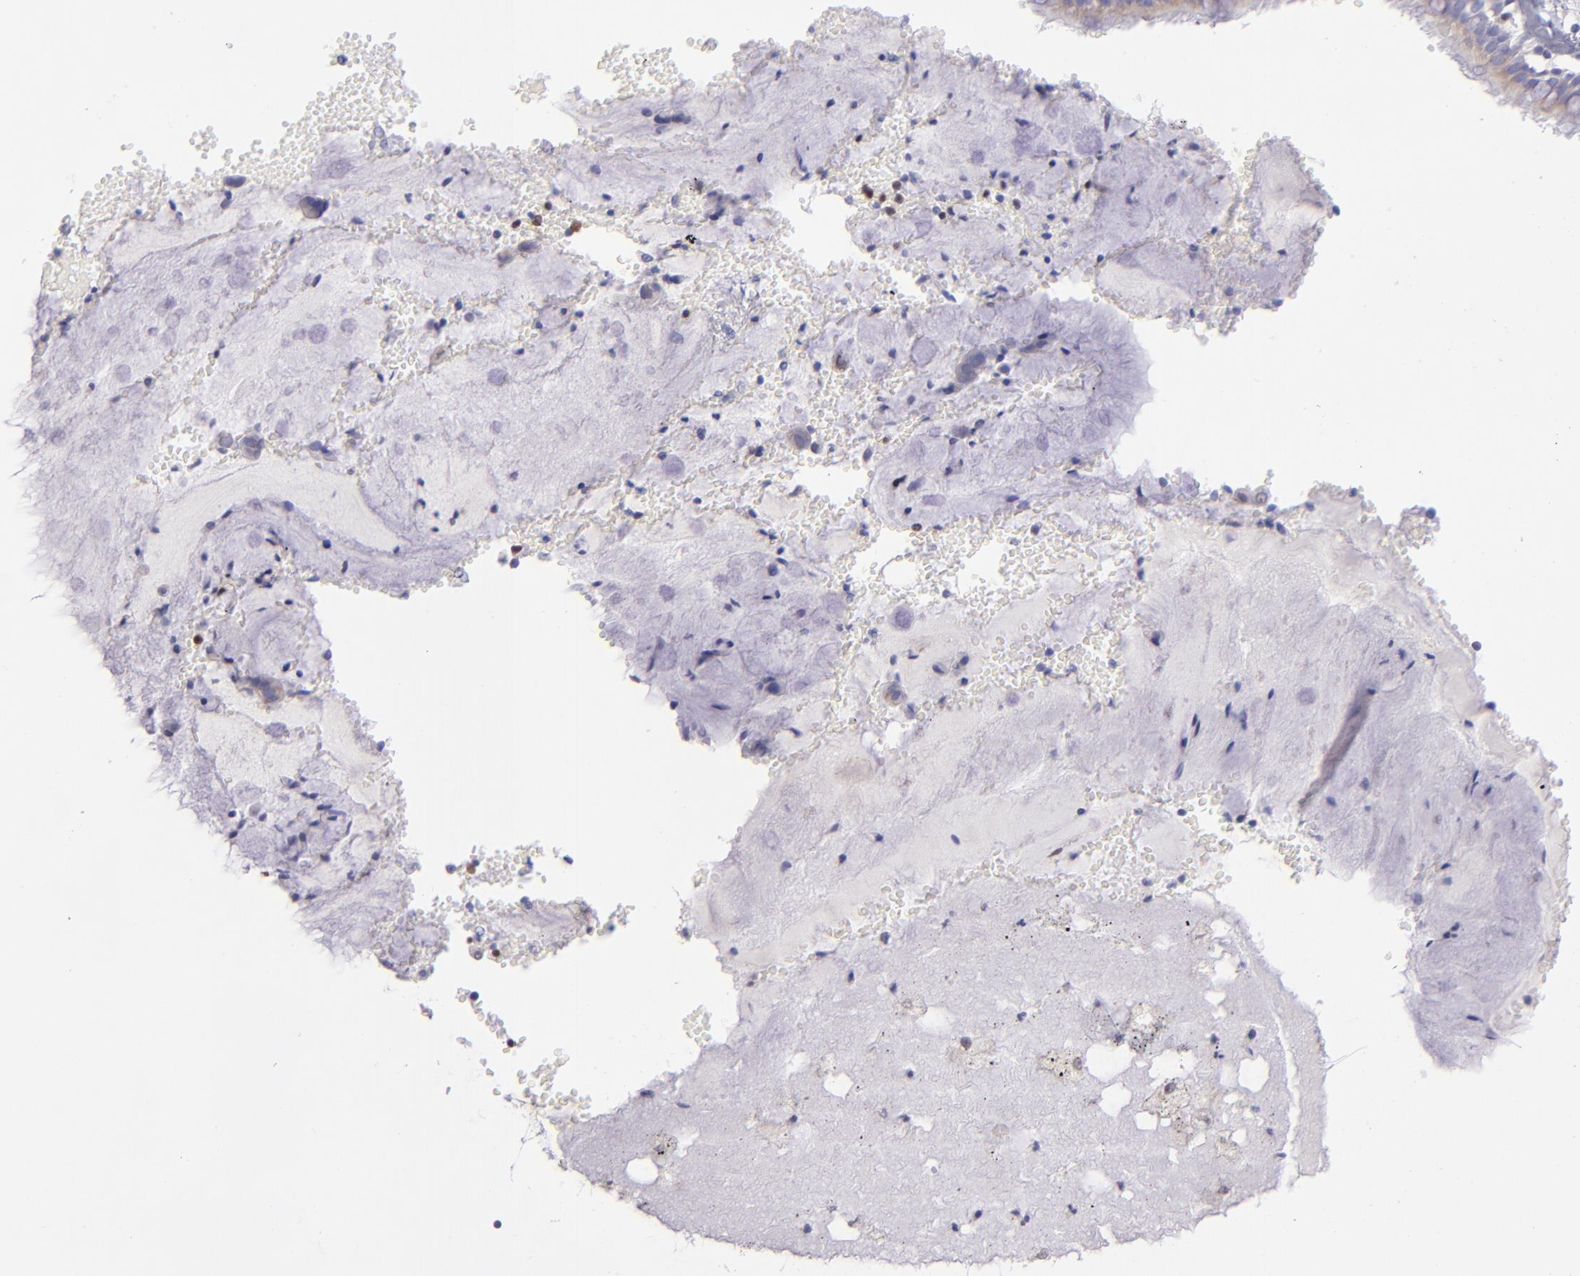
{"staining": {"intensity": "negative", "quantity": "none", "location": "none"}, "tissue": "bronchus", "cell_type": "Respiratory epithelial cells", "image_type": "normal", "snomed": [{"axis": "morphology", "description": "Normal tissue, NOS"}, {"axis": "topography", "description": "Bronchus"}, {"axis": "topography", "description": "Lung"}], "caption": "Immunohistochemical staining of unremarkable human bronchus demonstrates no significant staining in respiratory epithelial cells. Nuclei are stained in blue.", "gene": "IRF8", "patient": {"sex": "female", "age": 56}}